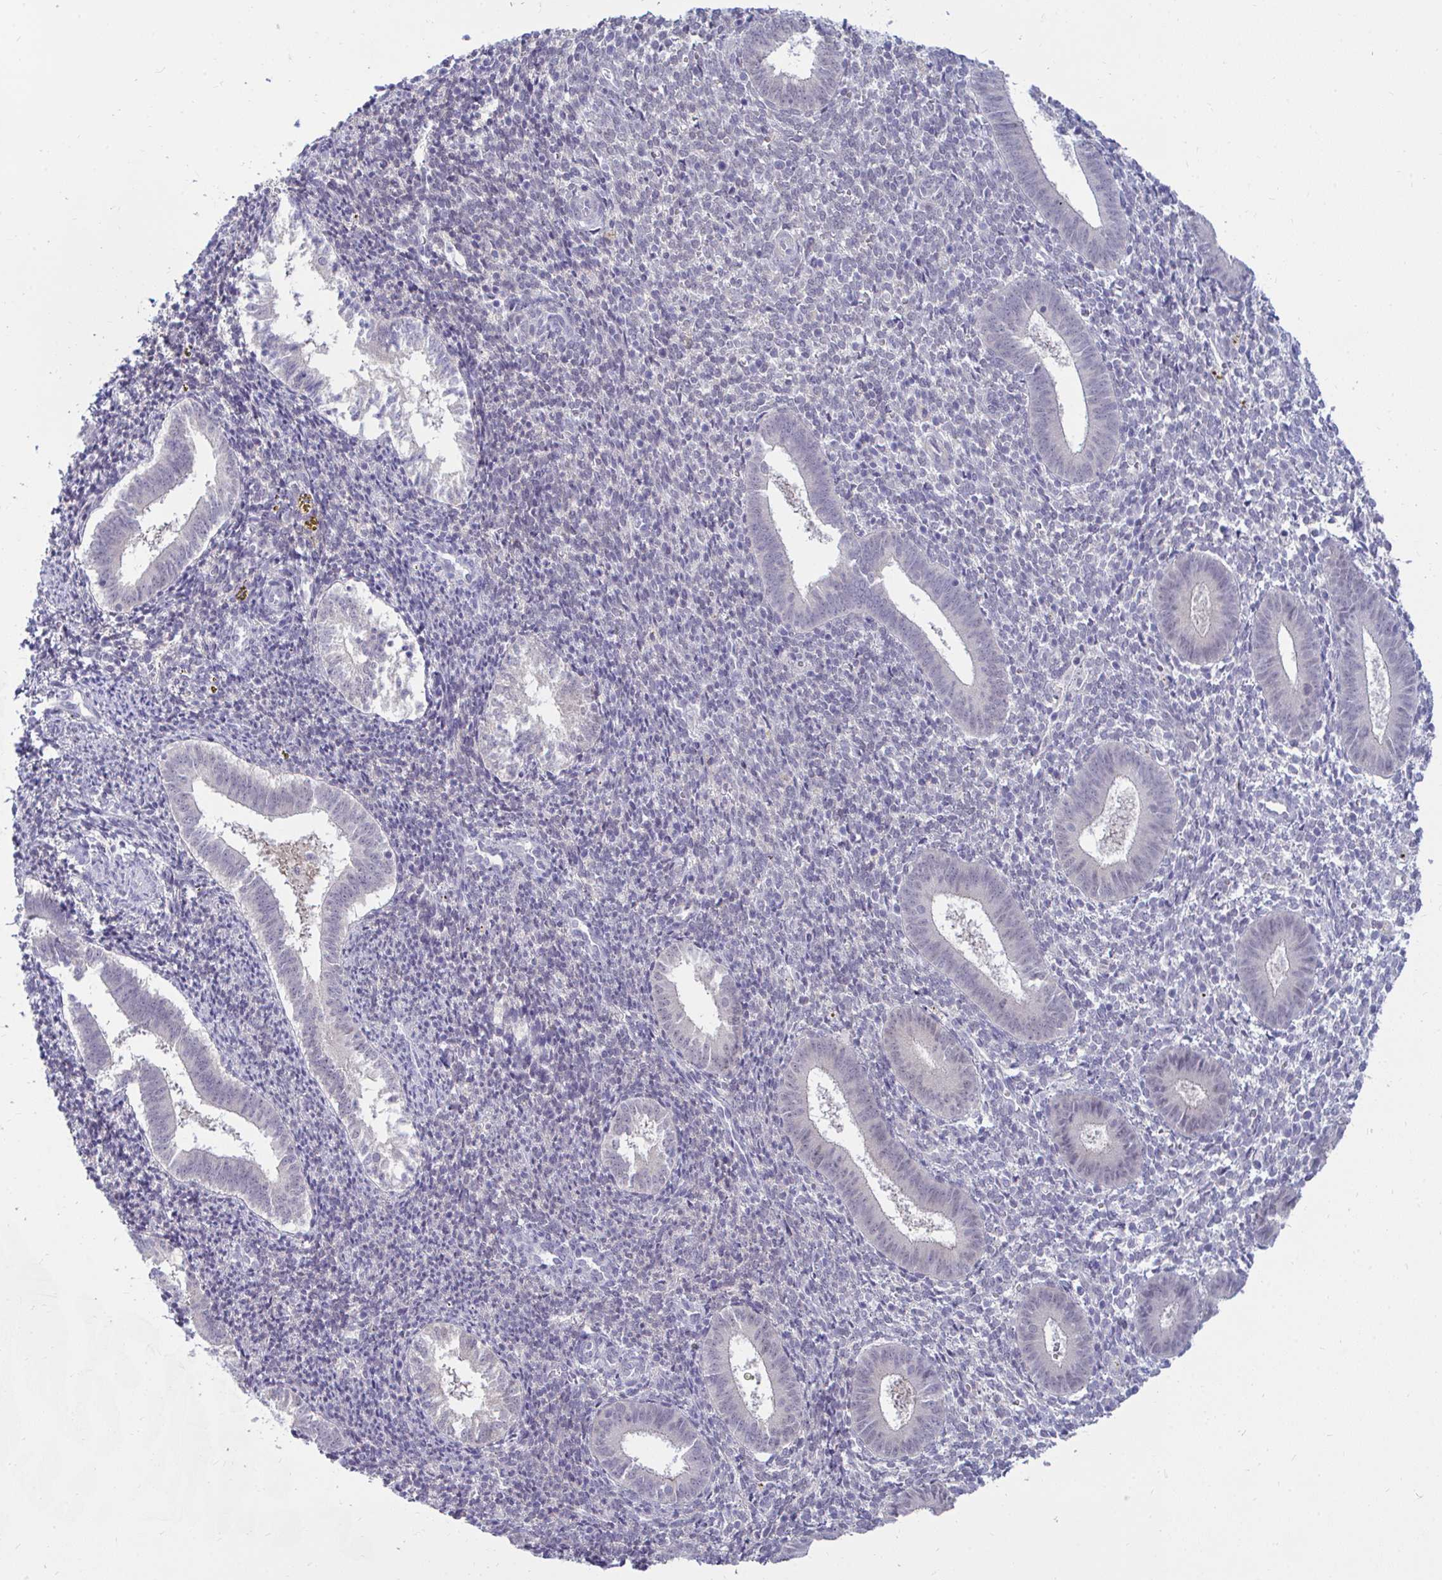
{"staining": {"intensity": "negative", "quantity": "none", "location": "none"}, "tissue": "endometrium", "cell_type": "Cells in endometrial stroma", "image_type": "normal", "snomed": [{"axis": "morphology", "description": "Normal tissue, NOS"}, {"axis": "topography", "description": "Endometrium"}], "caption": "Immunohistochemistry (IHC) of normal human endometrium demonstrates no positivity in cells in endometrial stroma.", "gene": "CSE1L", "patient": {"sex": "female", "age": 25}}